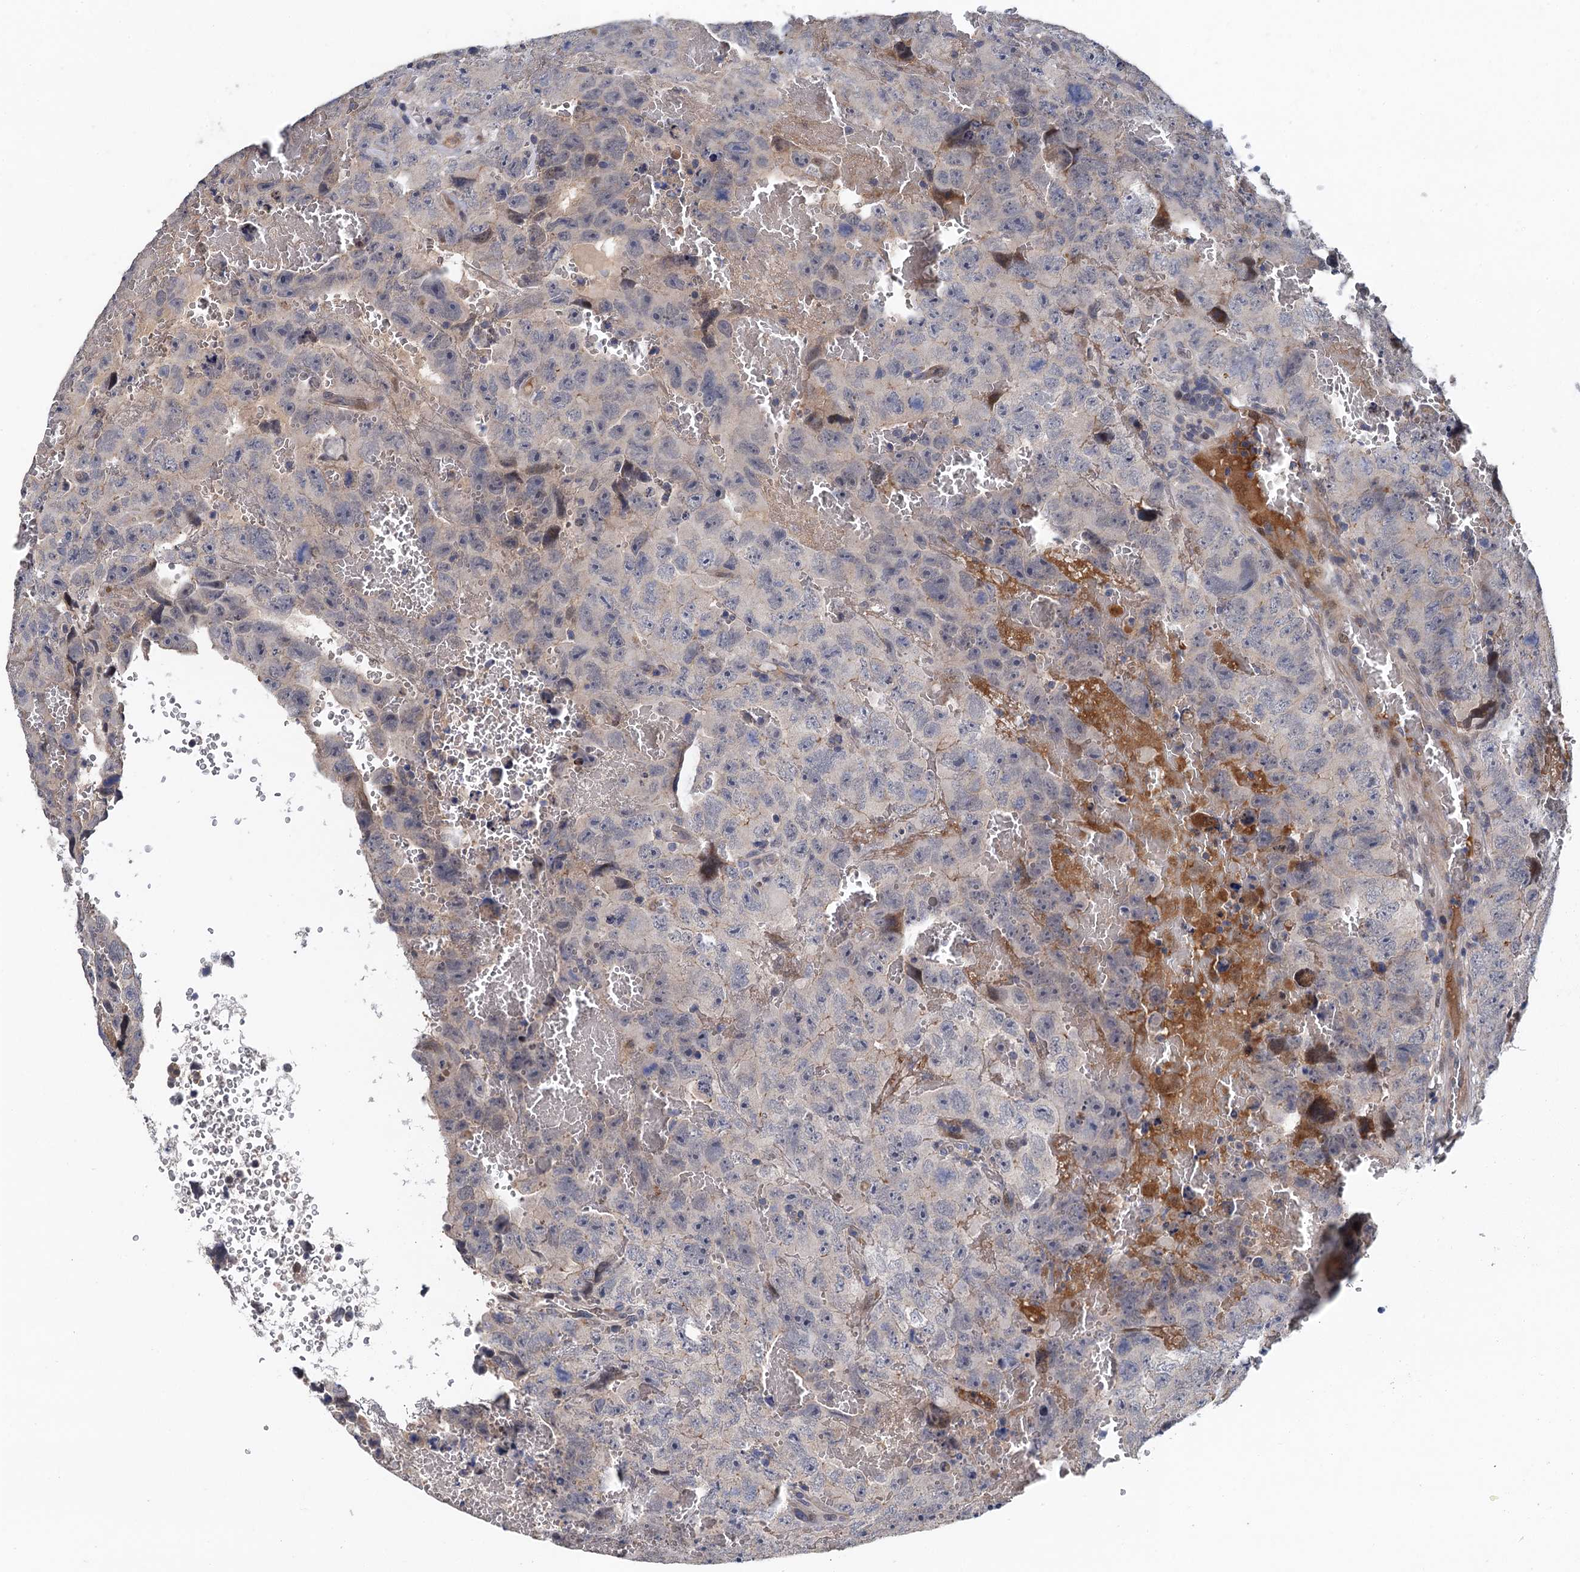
{"staining": {"intensity": "negative", "quantity": "none", "location": "none"}, "tissue": "testis cancer", "cell_type": "Tumor cells", "image_type": "cancer", "snomed": [{"axis": "morphology", "description": "Carcinoma, Embryonal, NOS"}, {"axis": "topography", "description": "Testis"}], "caption": "Immunohistochemistry (IHC) histopathology image of embryonal carcinoma (testis) stained for a protein (brown), which shows no staining in tumor cells. The staining is performed using DAB brown chromogen with nuclei counter-stained in using hematoxylin.", "gene": "MDM1", "patient": {"sex": "male", "age": 45}}